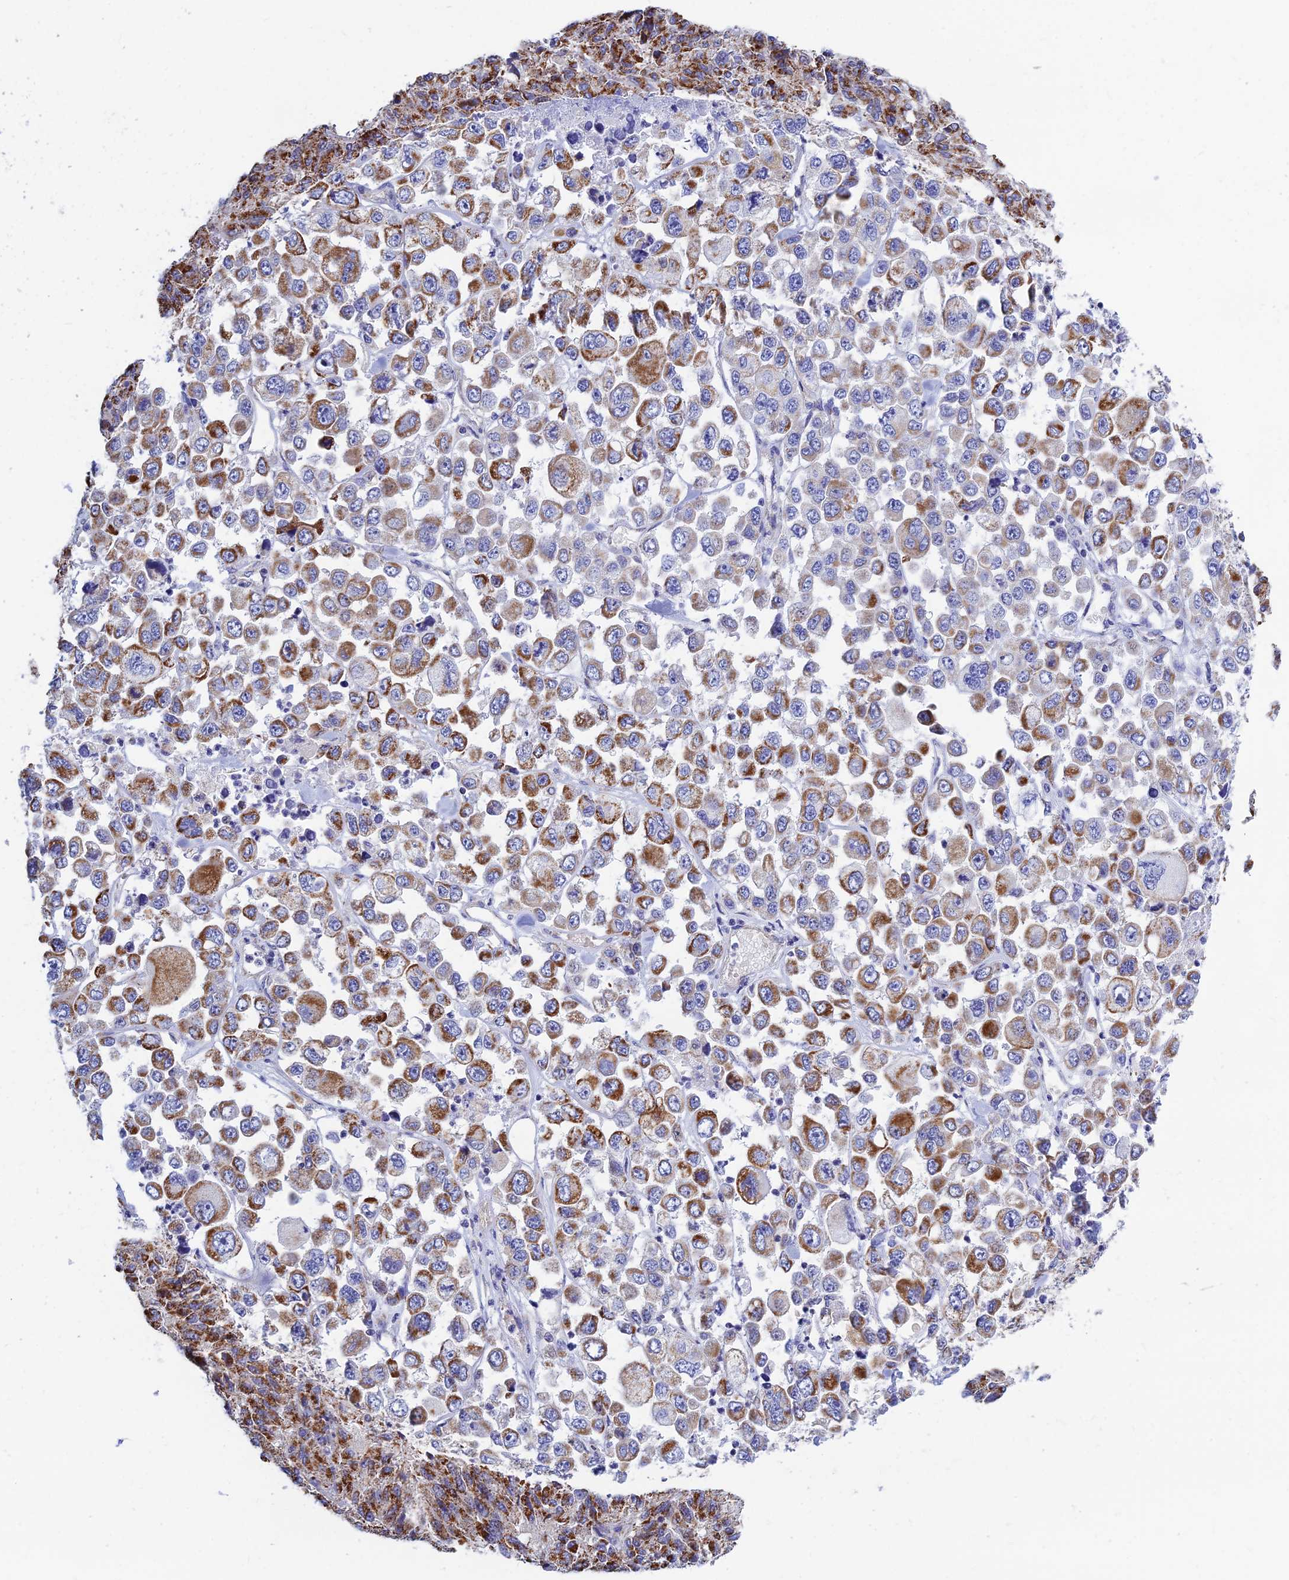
{"staining": {"intensity": "moderate", "quantity": ">75%", "location": "cytoplasmic/membranous"}, "tissue": "melanoma", "cell_type": "Tumor cells", "image_type": "cancer", "snomed": [{"axis": "morphology", "description": "Malignant melanoma, Metastatic site"}, {"axis": "topography", "description": "Lymph node"}], "caption": "Protein staining of melanoma tissue displays moderate cytoplasmic/membranous staining in about >75% of tumor cells.", "gene": "MGST1", "patient": {"sex": "female", "age": 54}}